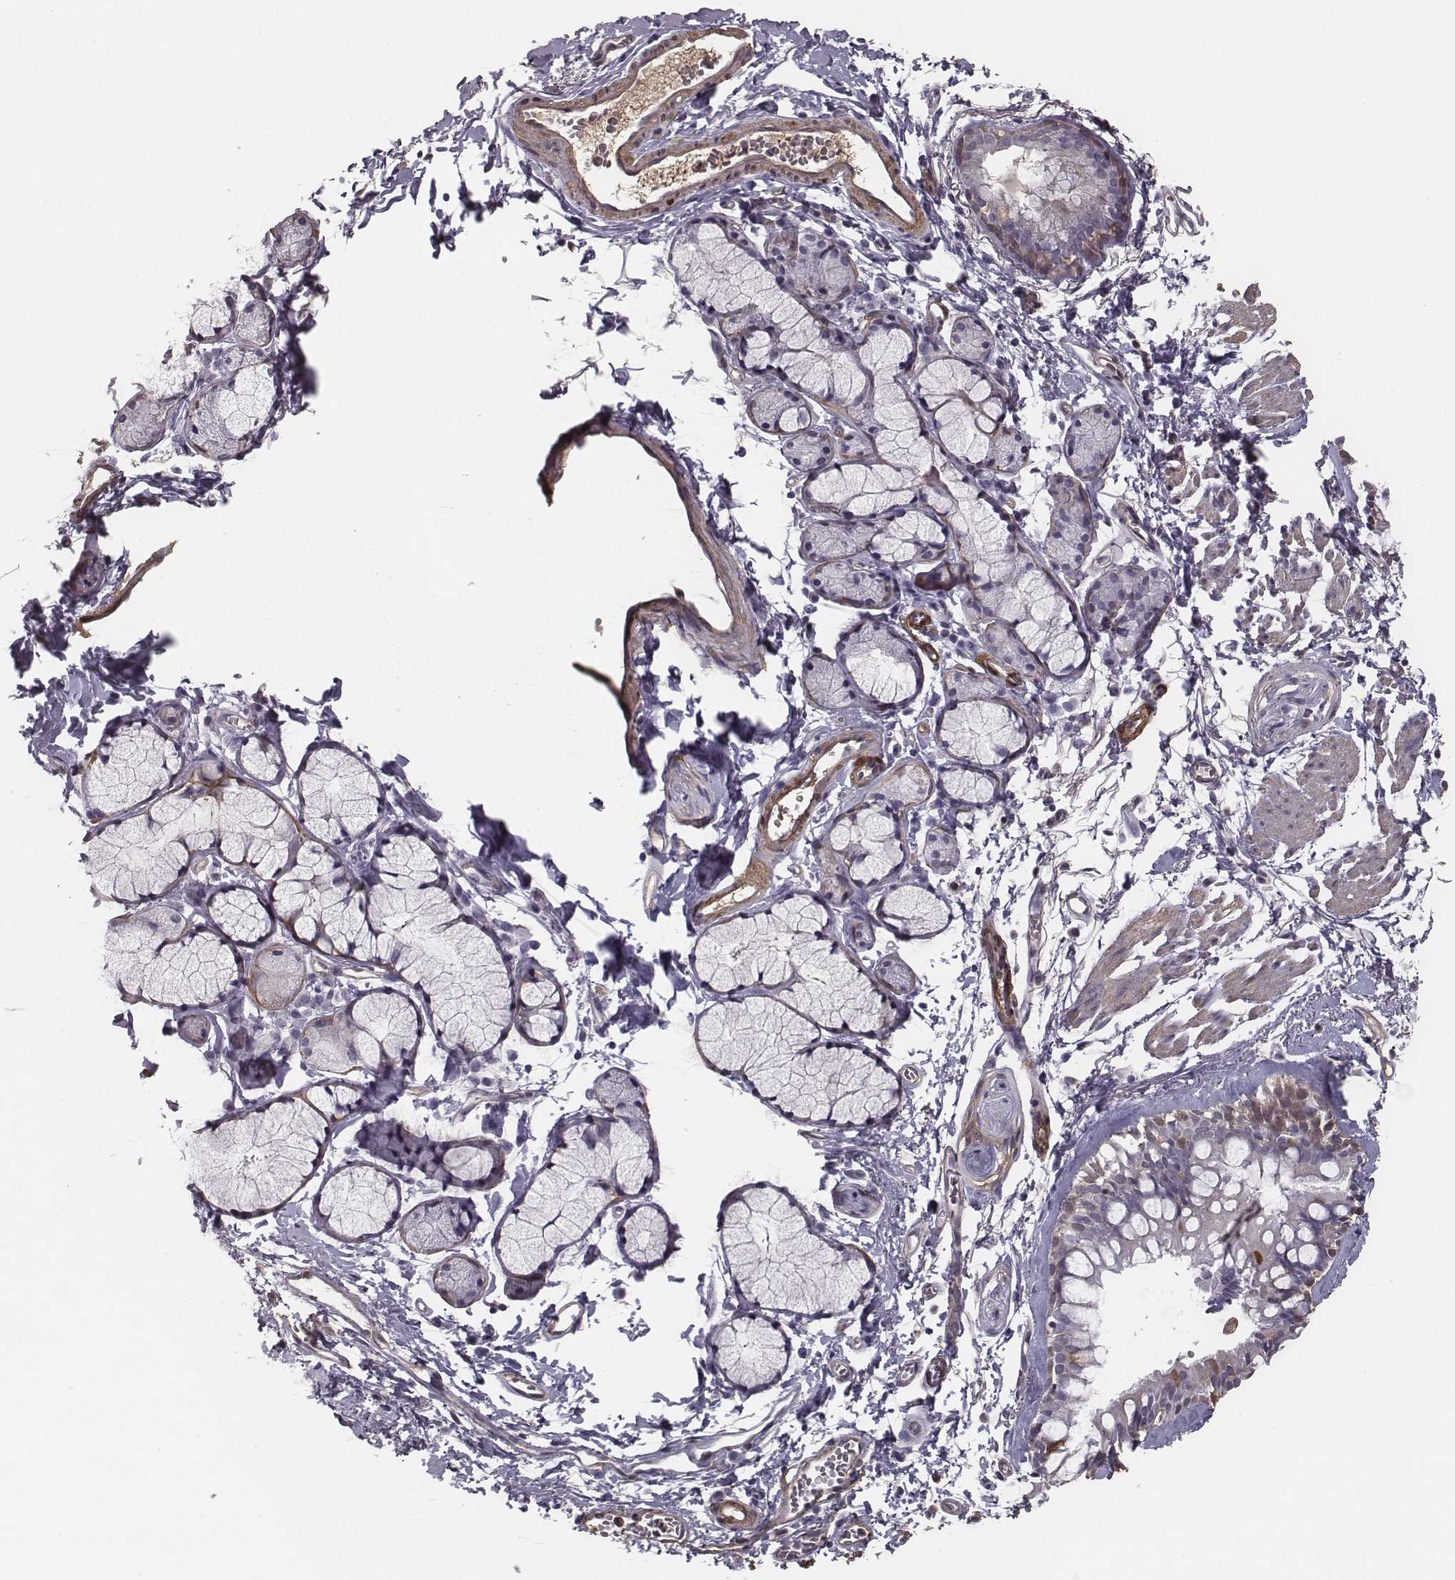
{"staining": {"intensity": "strong", "quantity": "<25%", "location": "cytoplasmic/membranous"}, "tissue": "bronchus", "cell_type": "Respiratory epithelial cells", "image_type": "normal", "snomed": [{"axis": "morphology", "description": "Normal tissue, NOS"}, {"axis": "topography", "description": "Cartilage tissue"}, {"axis": "topography", "description": "Bronchus"}], "caption": "Protein expression analysis of unremarkable bronchus exhibits strong cytoplasmic/membranous positivity in approximately <25% of respiratory epithelial cells. (Brightfield microscopy of DAB IHC at high magnification).", "gene": "ISYNA1", "patient": {"sex": "female", "age": 59}}